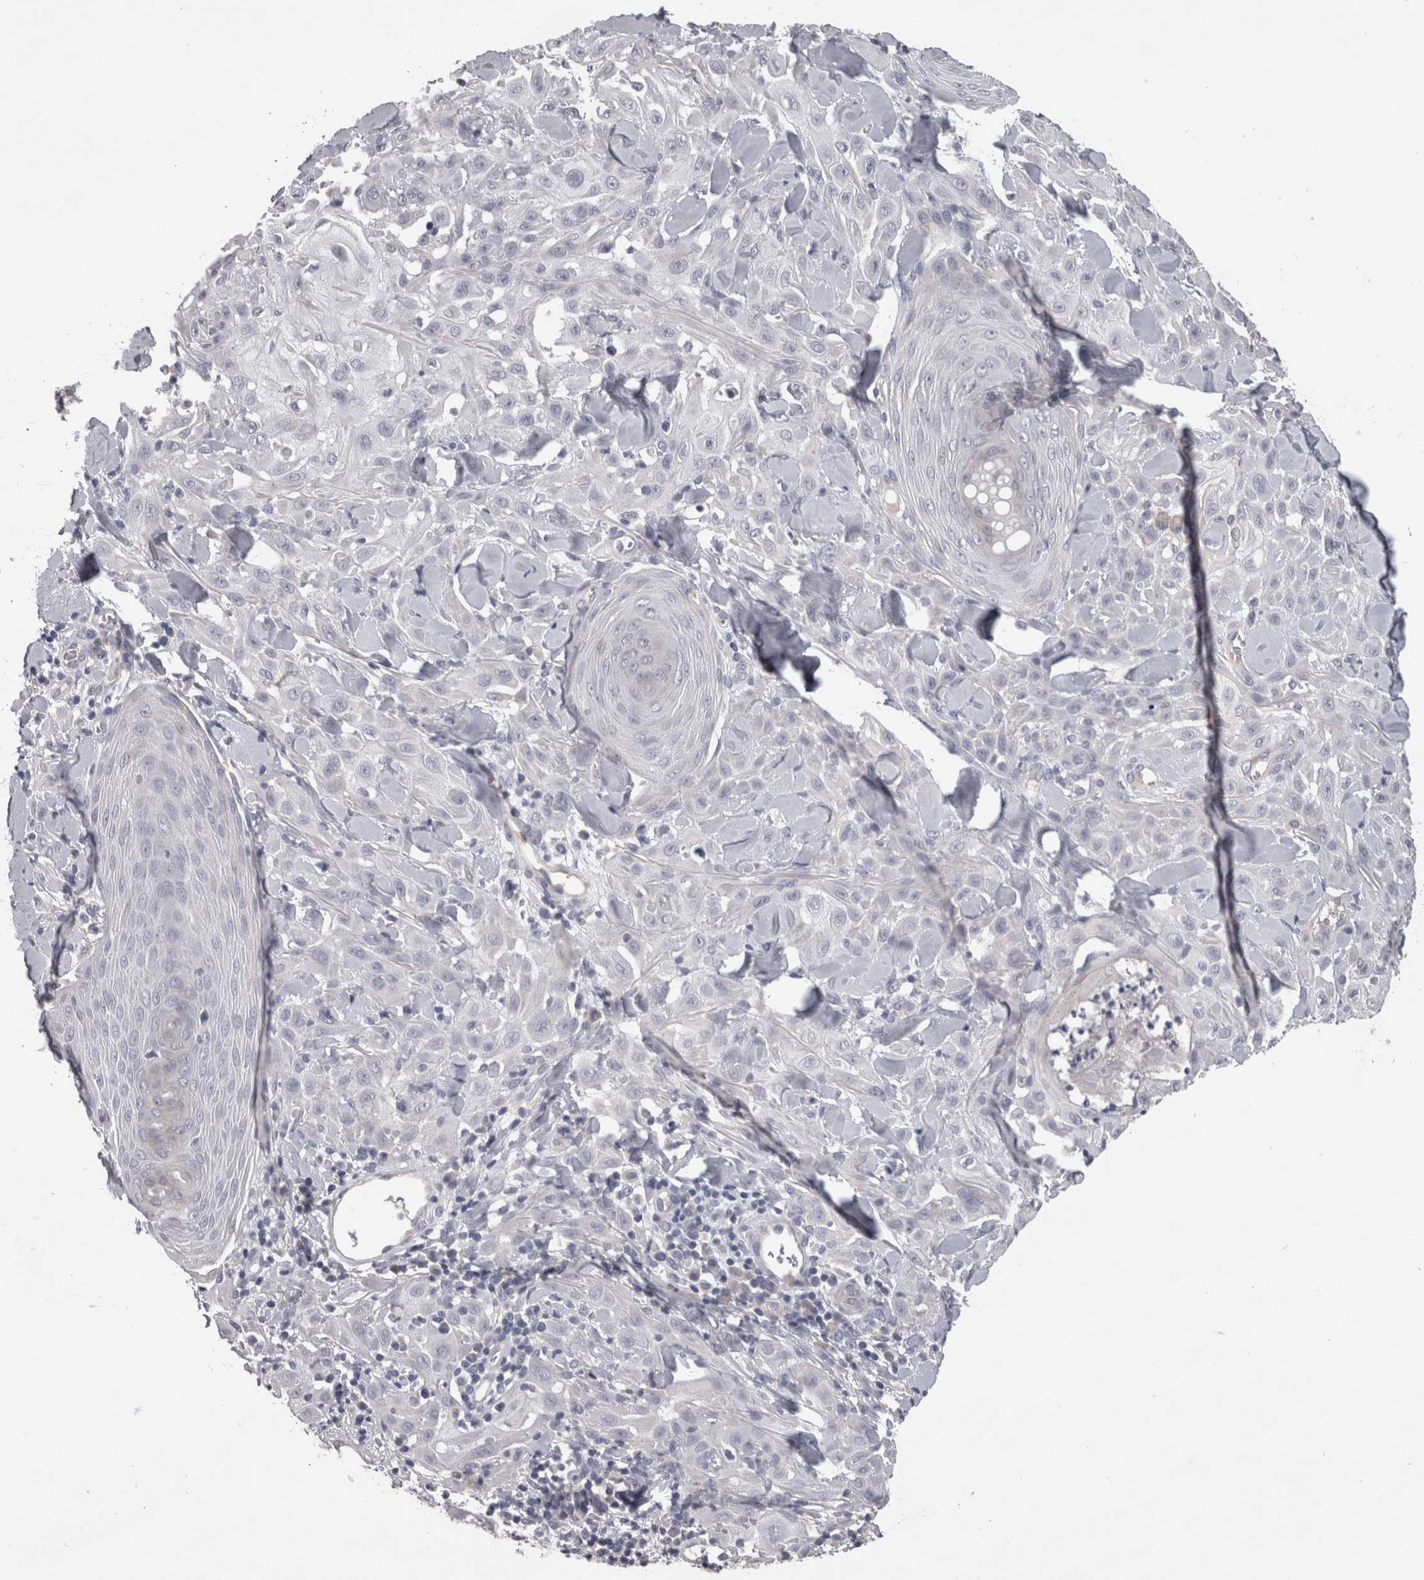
{"staining": {"intensity": "negative", "quantity": "none", "location": "none"}, "tissue": "skin cancer", "cell_type": "Tumor cells", "image_type": "cancer", "snomed": [{"axis": "morphology", "description": "Squamous cell carcinoma, NOS"}, {"axis": "topography", "description": "Skin"}], "caption": "Immunohistochemical staining of human skin squamous cell carcinoma demonstrates no significant expression in tumor cells.", "gene": "PON3", "patient": {"sex": "male", "age": 24}}